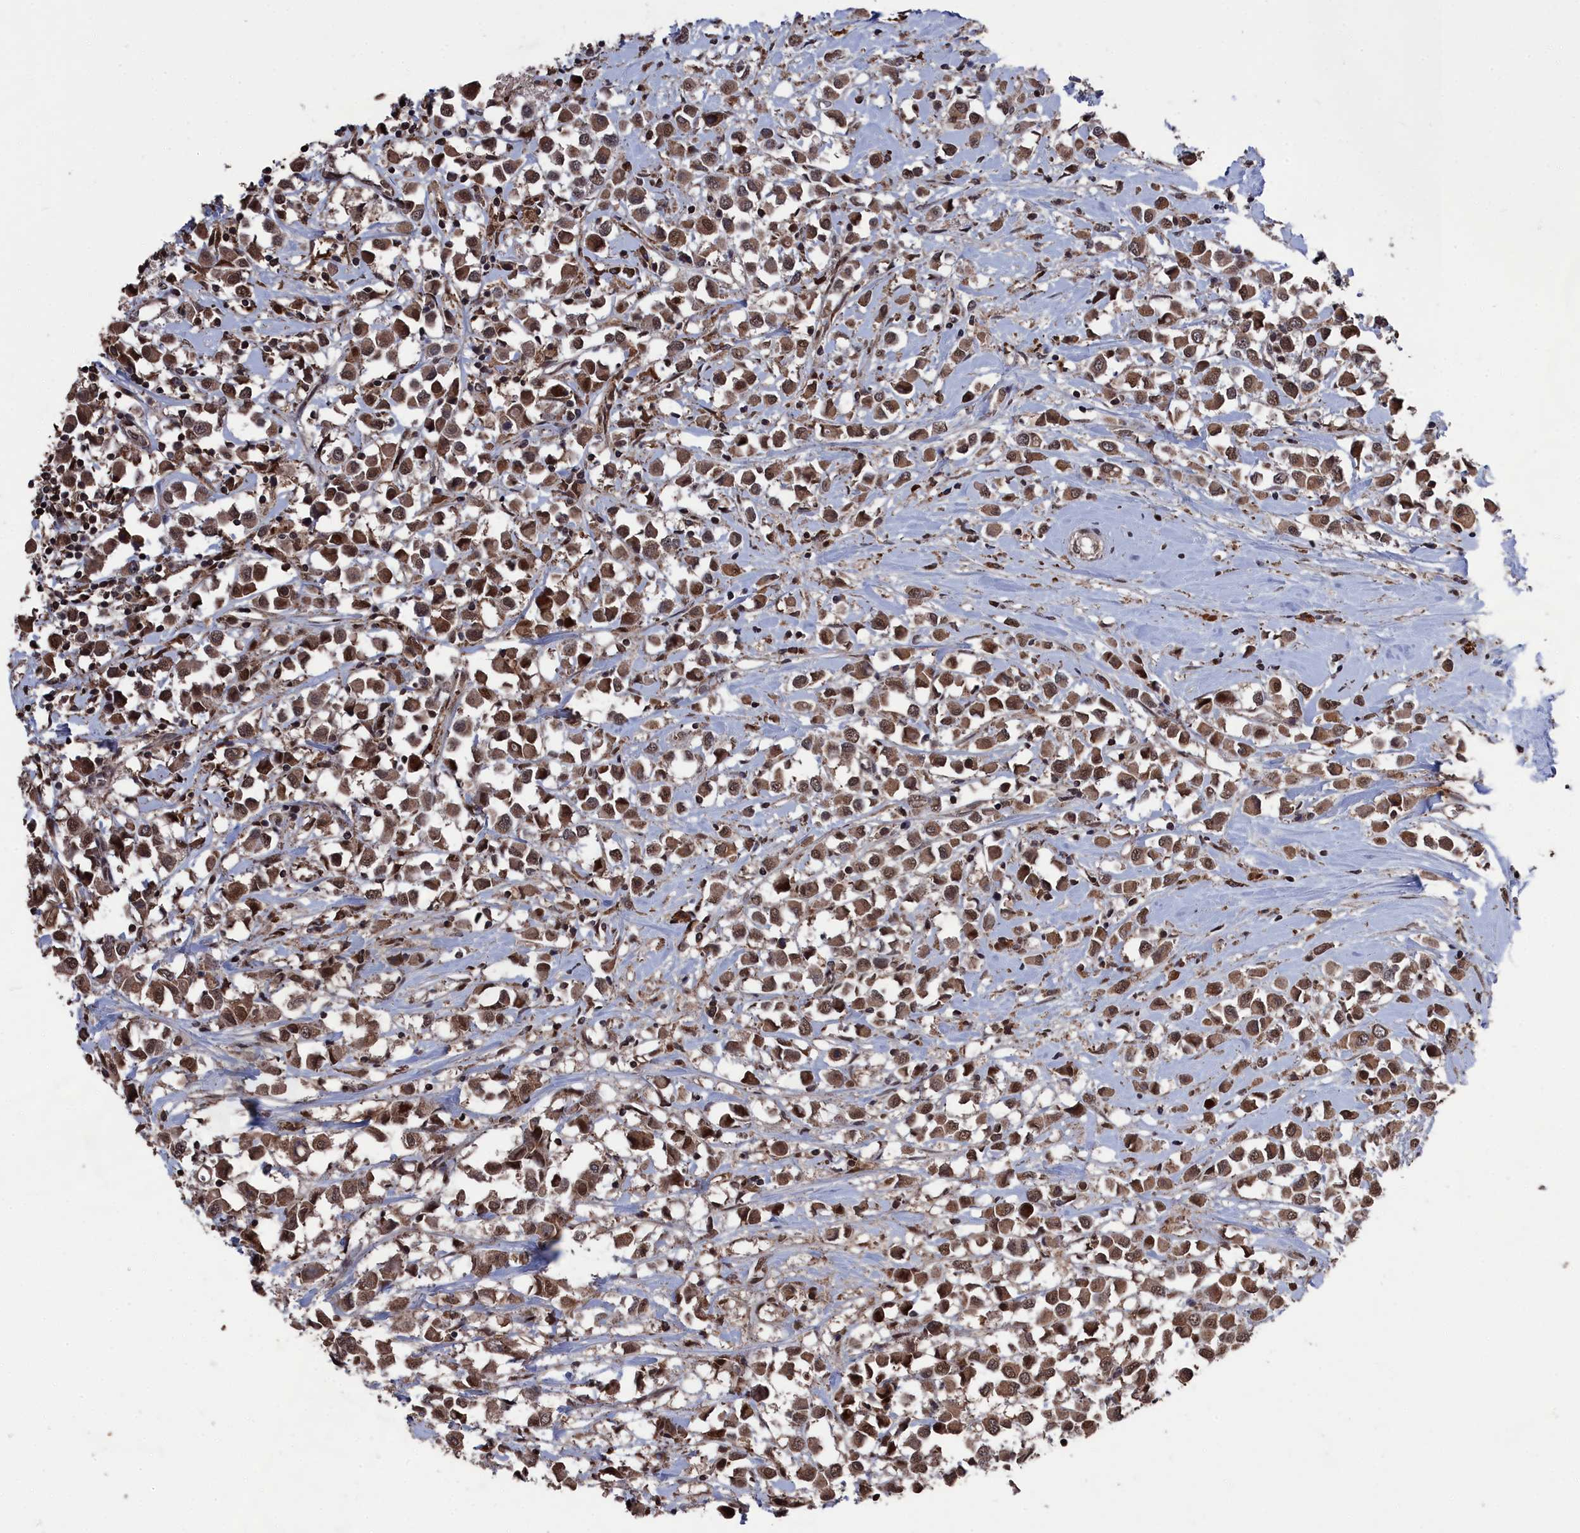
{"staining": {"intensity": "moderate", "quantity": ">75%", "location": "cytoplasmic/membranous,nuclear"}, "tissue": "breast cancer", "cell_type": "Tumor cells", "image_type": "cancer", "snomed": [{"axis": "morphology", "description": "Duct carcinoma"}, {"axis": "topography", "description": "Breast"}], "caption": "IHC histopathology image of neoplastic tissue: human breast cancer (invasive ductal carcinoma) stained using immunohistochemistry (IHC) reveals medium levels of moderate protein expression localized specifically in the cytoplasmic/membranous and nuclear of tumor cells, appearing as a cytoplasmic/membranous and nuclear brown color.", "gene": "CEACAM21", "patient": {"sex": "female", "age": 61}}